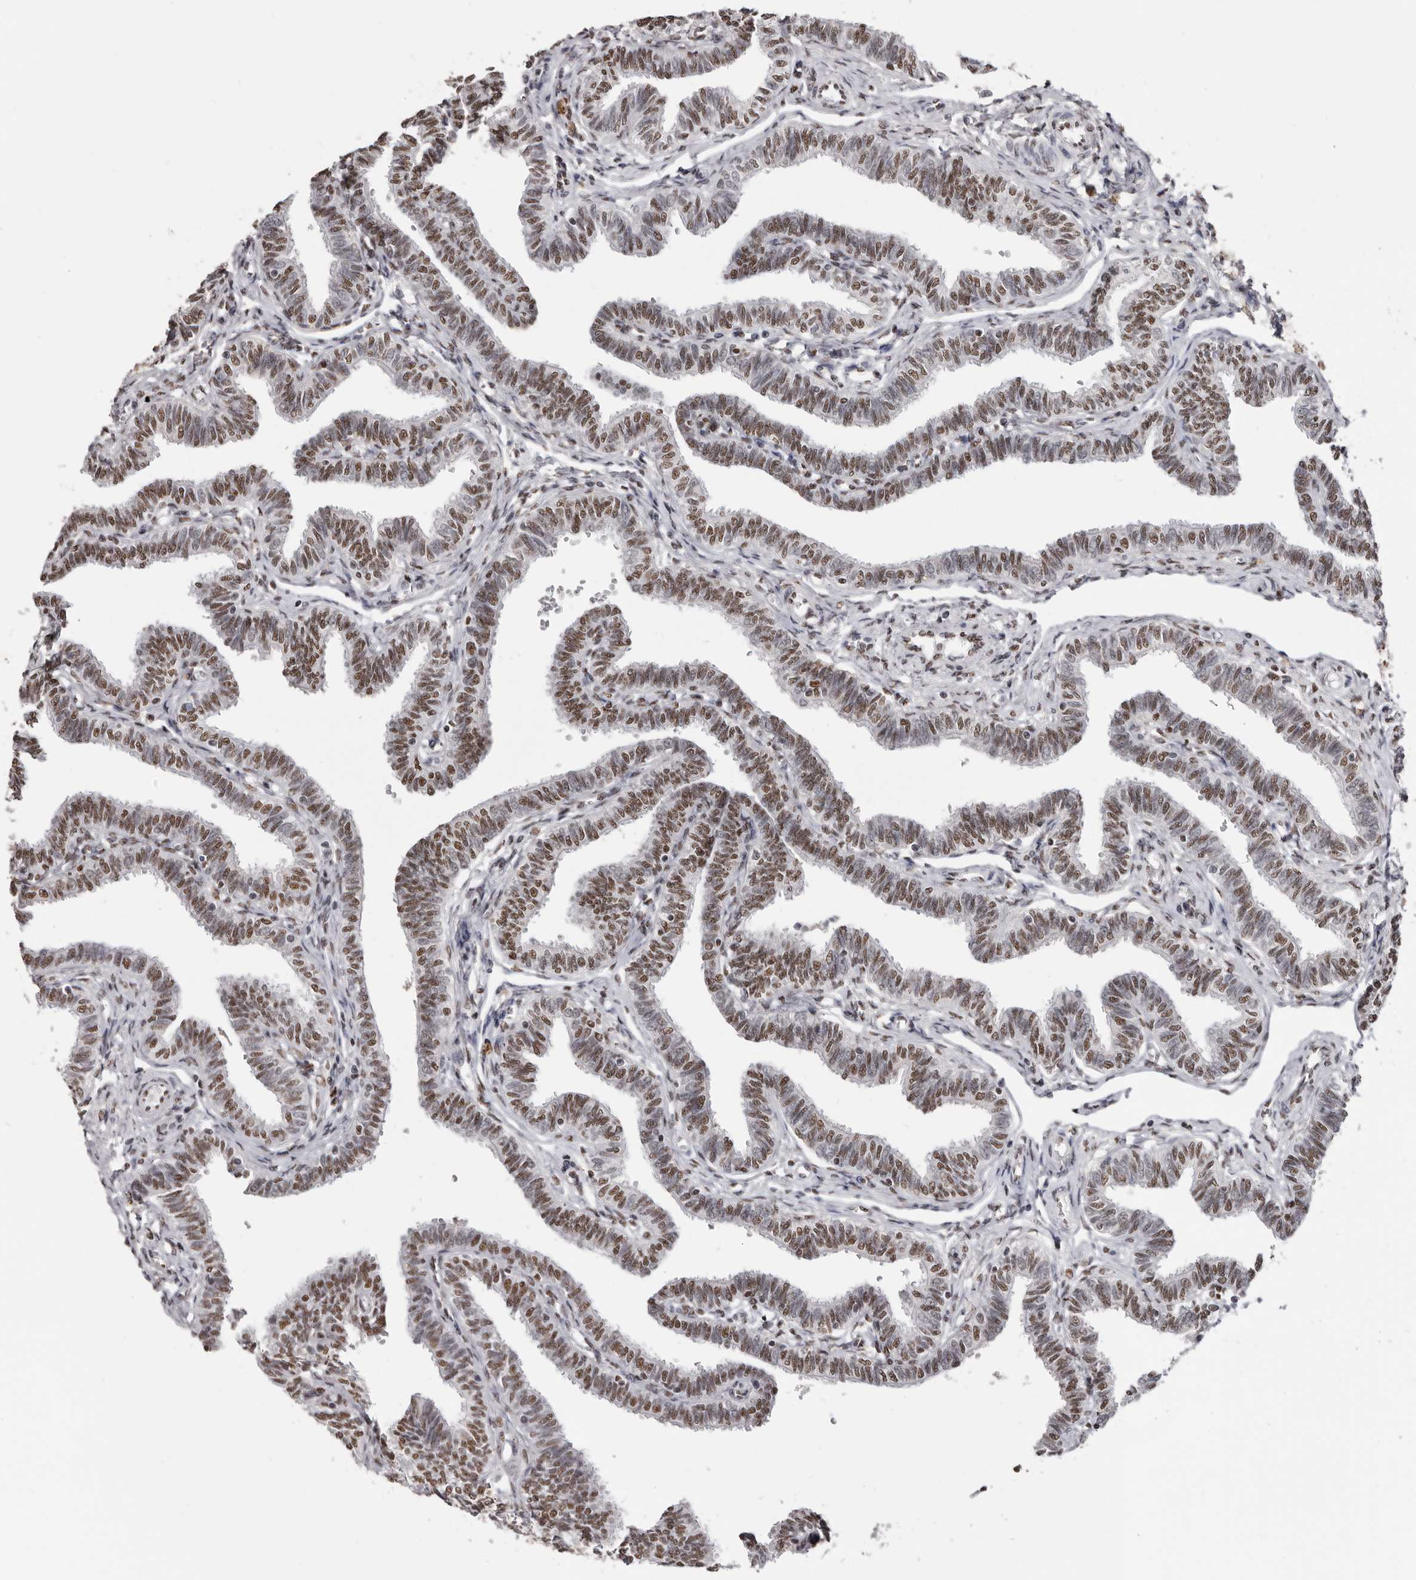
{"staining": {"intensity": "moderate", "quantity": ">75%", "location": "nuclear"}, "tissue": "fallopian tube", "cell_type": "Glandular cells", "image_type": "normal", "snomed": [{"axis": "morphology", "description": "Normal tissue, NOS"}, {"axis": "topography", "description": "Fallopian tube"}, {"axis": "topography", "description": "Ovary"}], "caption": "Immunohistochemistry staining of benign fallopian tube, which exhibits medium levels of moderate nuclear expression in about >75% of glandular cells indicating moderate nuclear protein staining. The staining was performed using DAB (brown) for protein detection and nuclei were counterstained in hematoxylin (blue).", "gene": "SCAF4", "patient": {"sex": "female", "age": 23}}